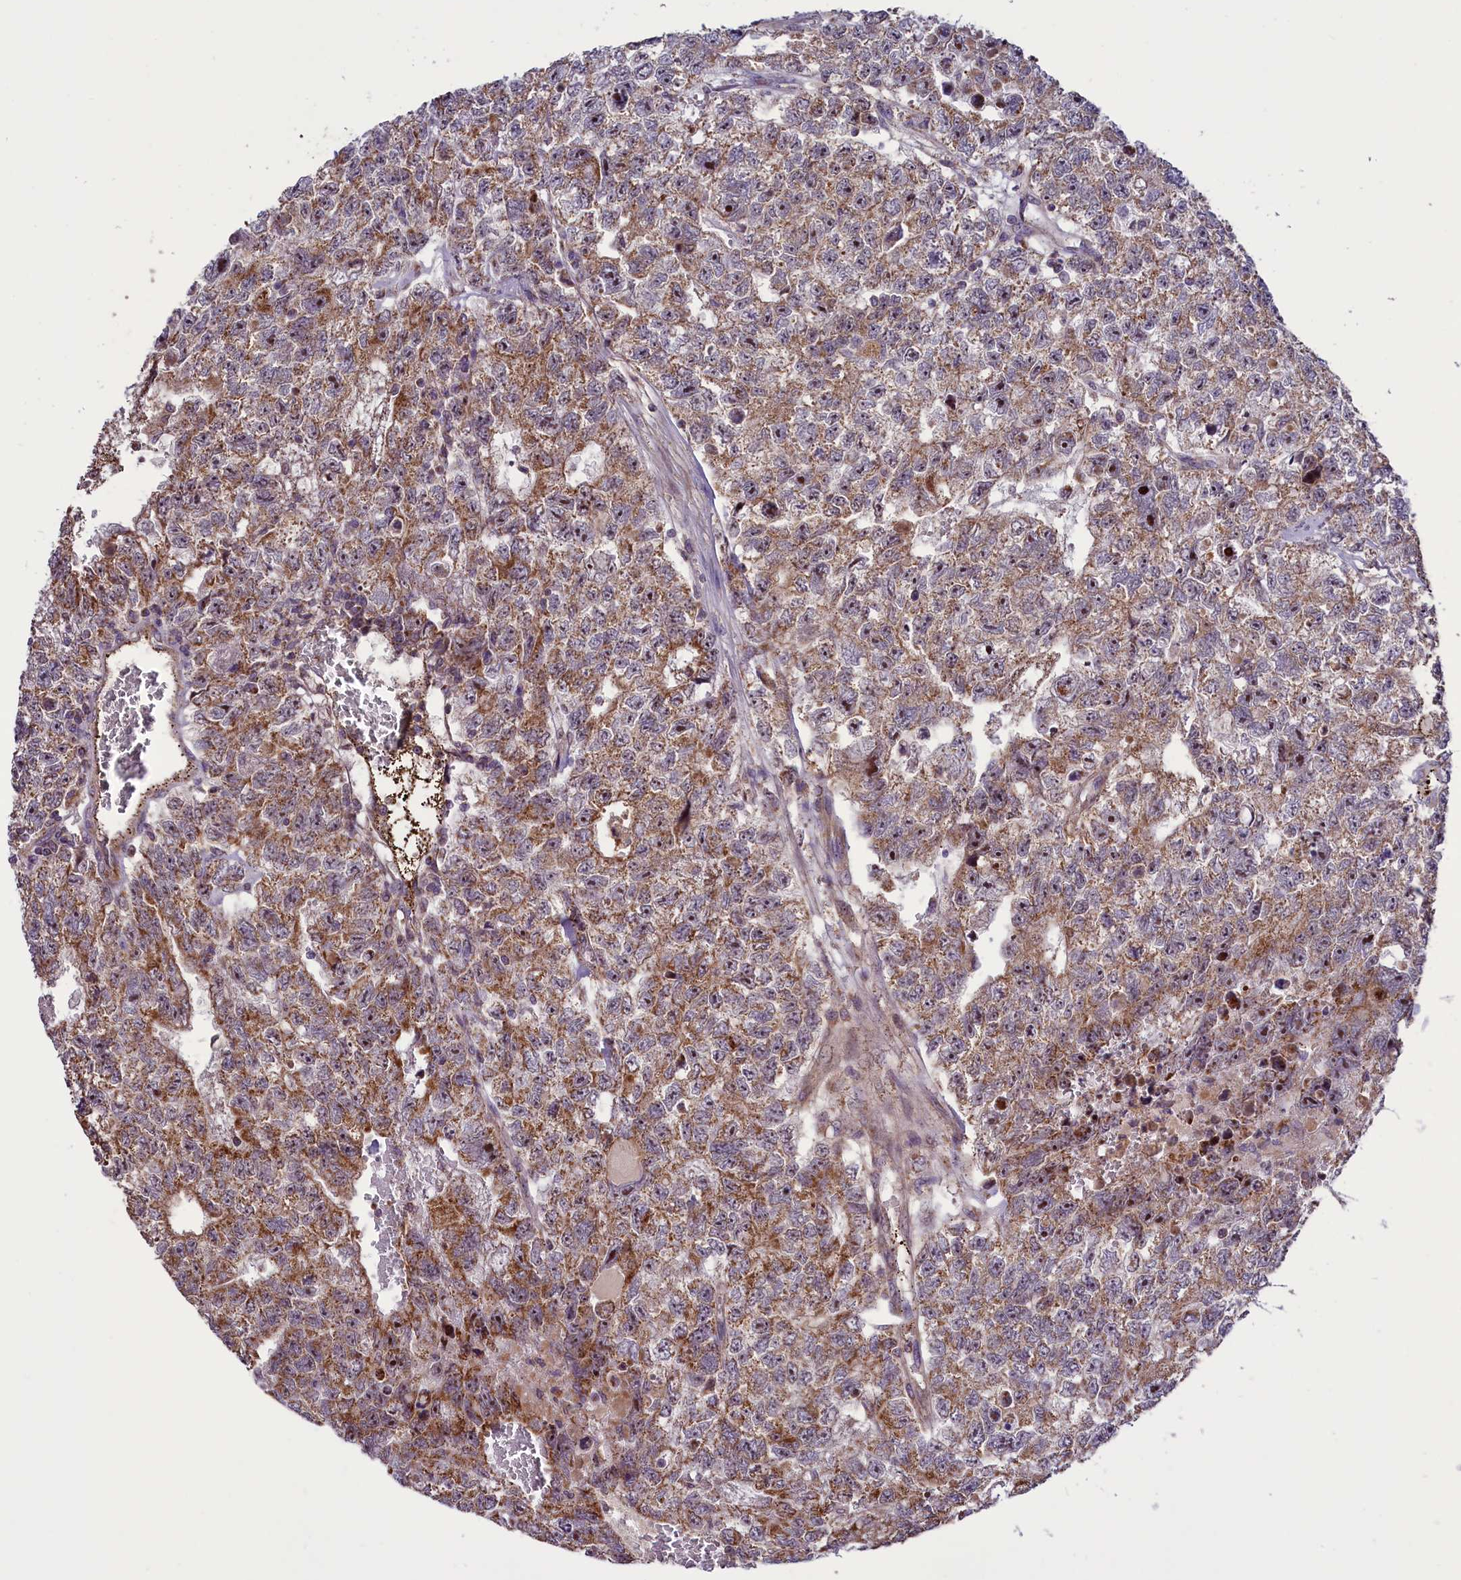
{"staining": {"intensity": "moderate", "quantity": ">75%", "location": "cytoplasmic/membranous,nuclear"}, "tissue": "testis cancer", "cell_type": "Tumor cells", "image_type": "cancer", "snomed": [{"axis": "morphology", "description": "Carcinoma, Embryonal, NOS"}, {"axis": "topography", "description": "Testis"}], "caption": "Testis cancer tissue exhibits moderate cytoplasmic/membranous and nuclear positivity in approximately >75% of tumor cells, visualized by immunohistochemistry.", "gene": "GLRX5", "patient": {"sex": "male", "age": 26}}